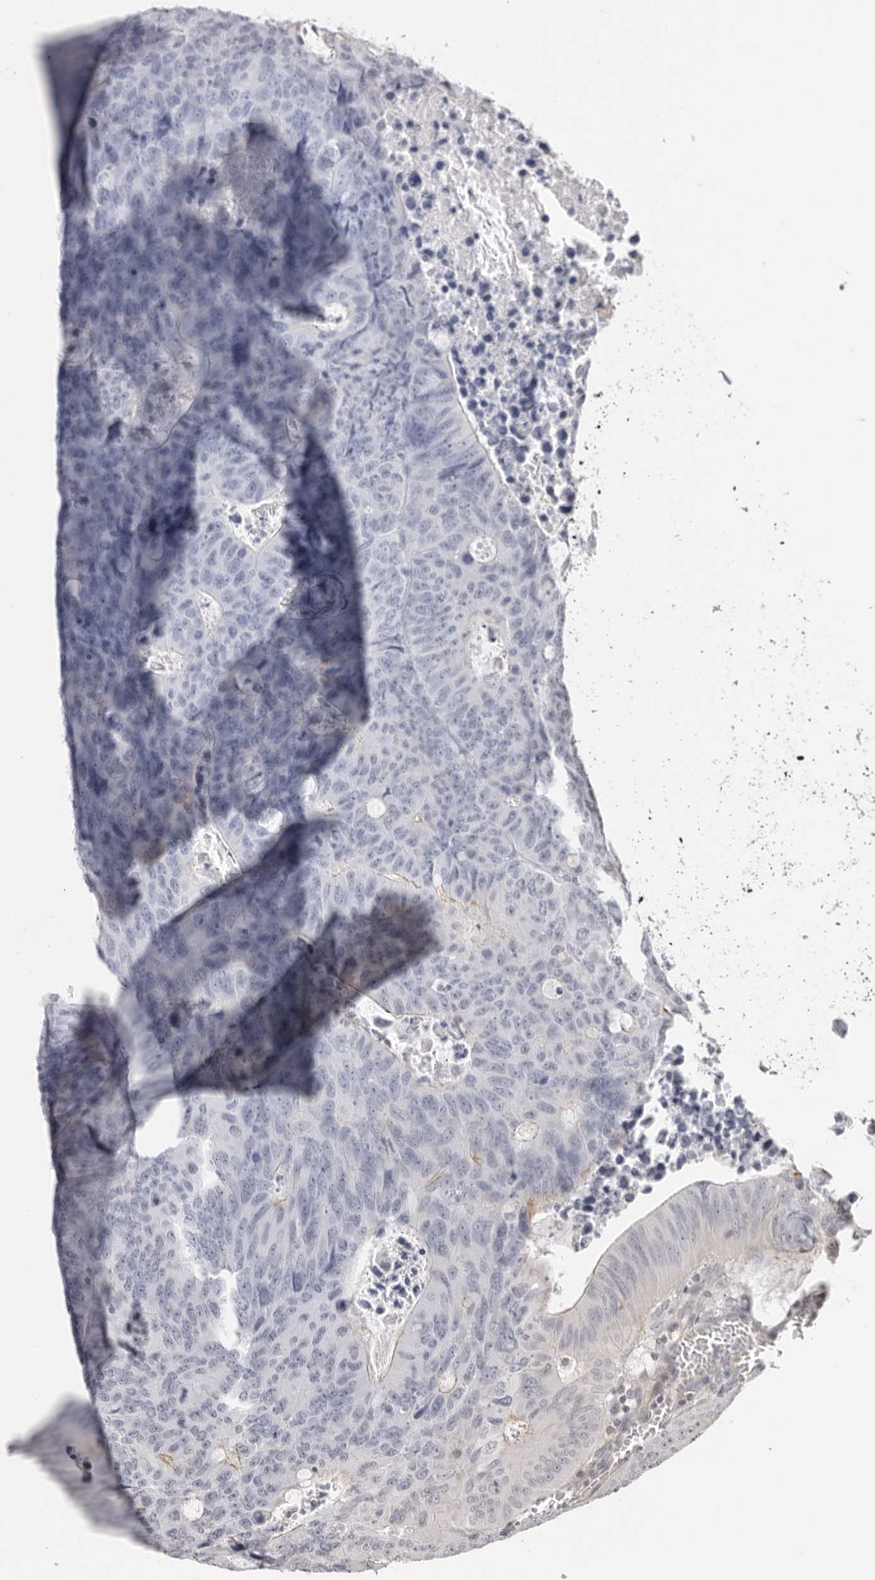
{"staining": {"intensity": "weak", "quantity": "<25%", "location": "cytoplasmic/membranous"}, "tissue": "colorectal cancer", "cell_type": "Tumor cells", "image_type": "cancer", "snomed": [{"axis": "morphology", "description": "Adenocarcinoma, NOS"}, {"axis": "topography", "description": "Colon"}], "caption": "The image demonstrates no staining of tumor cells in colorectal cancer (adenocarcinoma). (Stains: DAB IHC with hematoxylin counter stain, Microscopy: brightfield microscopy at high magnification).", "gene": "UNK", "patient": {"sex": "male", "age": 87}}